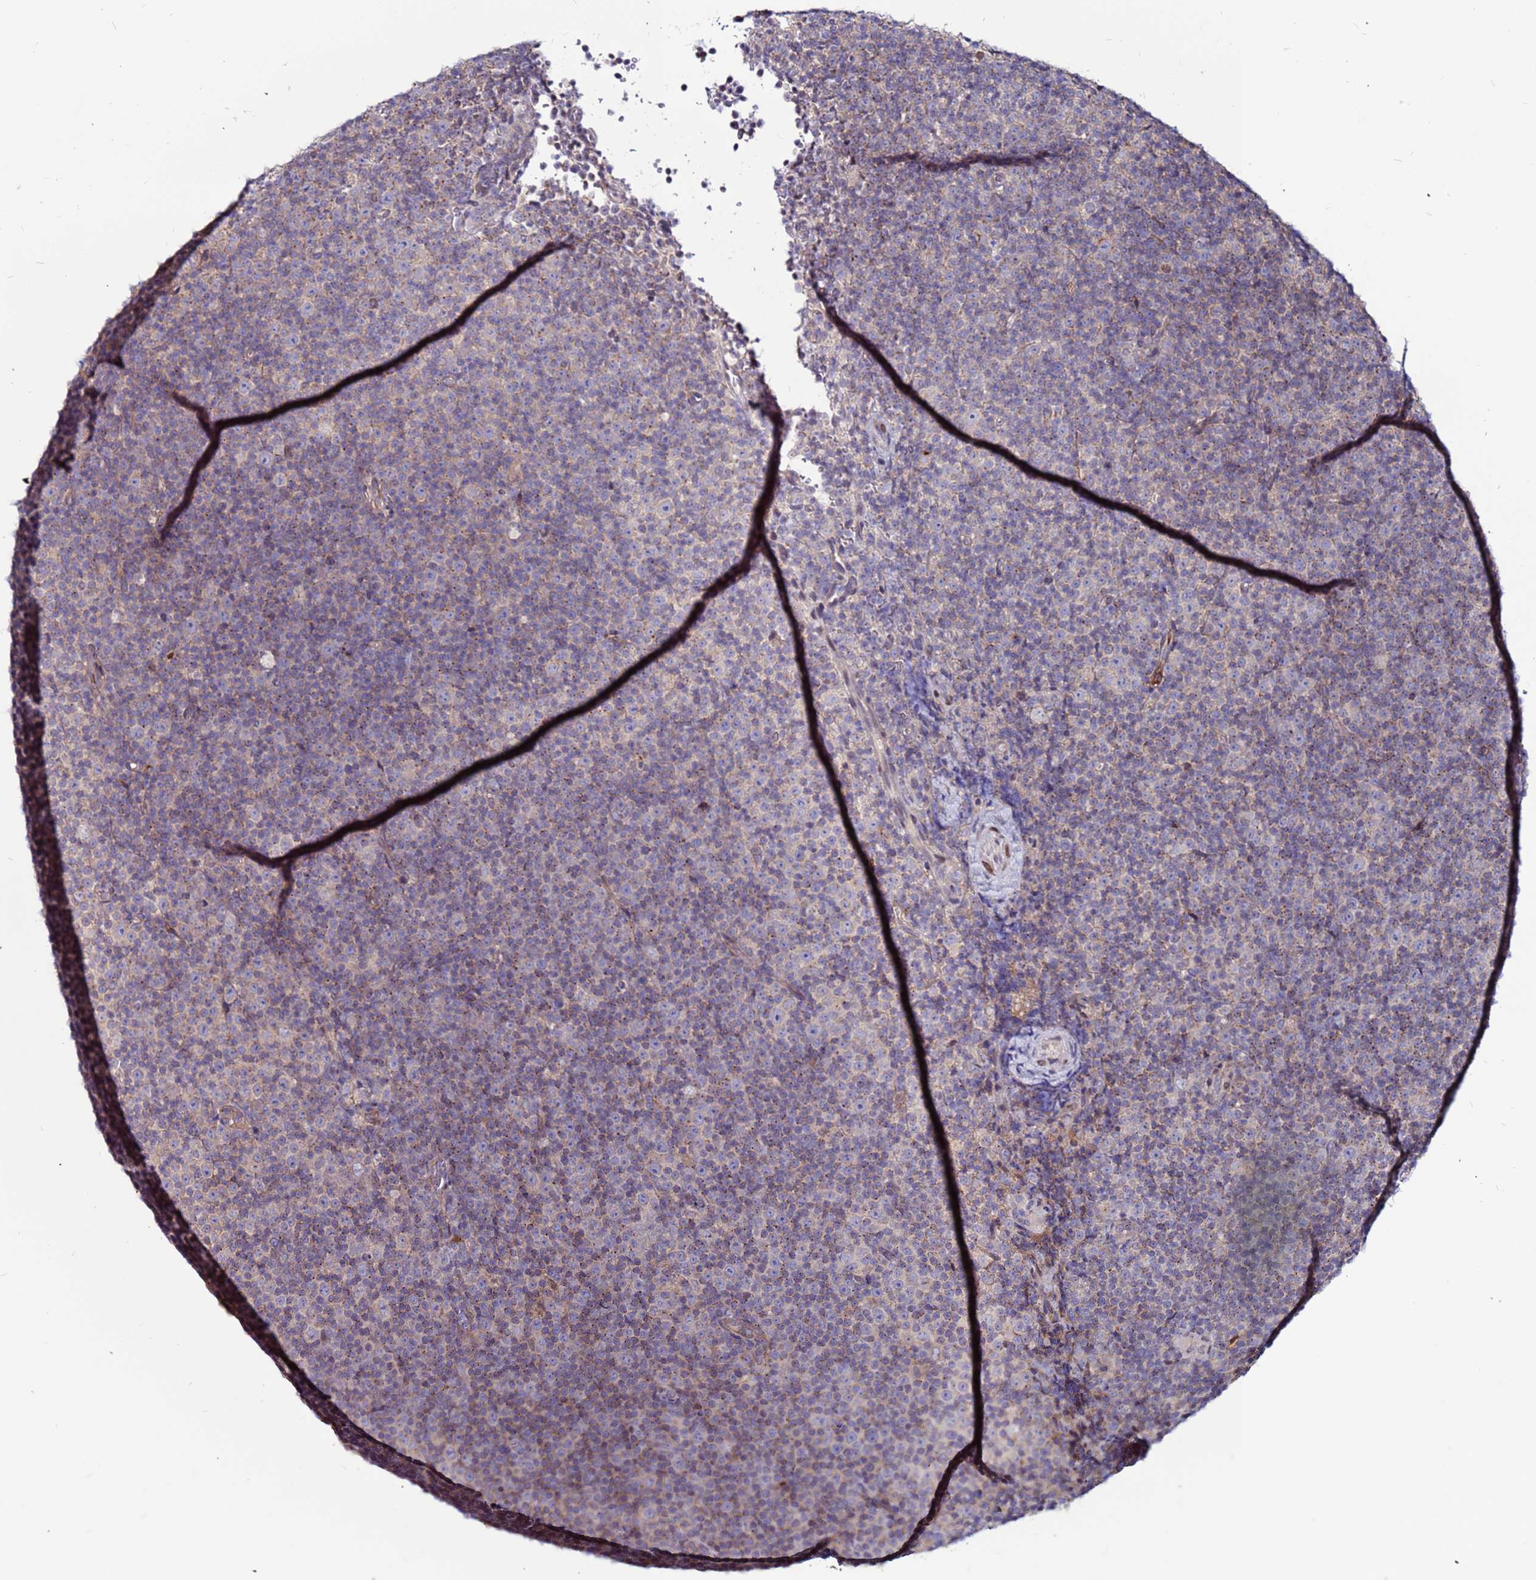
{"staining": {"intensity": "weak", "quantity": "<25%", "location": "cytoplasmic/membranous"}, "tissue": "lymphoma", "cell_type": "Tumor cells", "image_type": "cancer", "snomed": [{"axis": "morphology", "description": "Malignant lymphoma, non-Hodgkin's type, Low grade"}, {"axis": "topography", "description": "Lymph node"}], "caption": "This is an immunohistochemistry photomicrograph of human low-grade malignant lymphoma, non-Hodgkin's type. There is no positivity in tumor cells.", "gene": "CCDC71", "patient": {"sex": "female", "age": 67}}